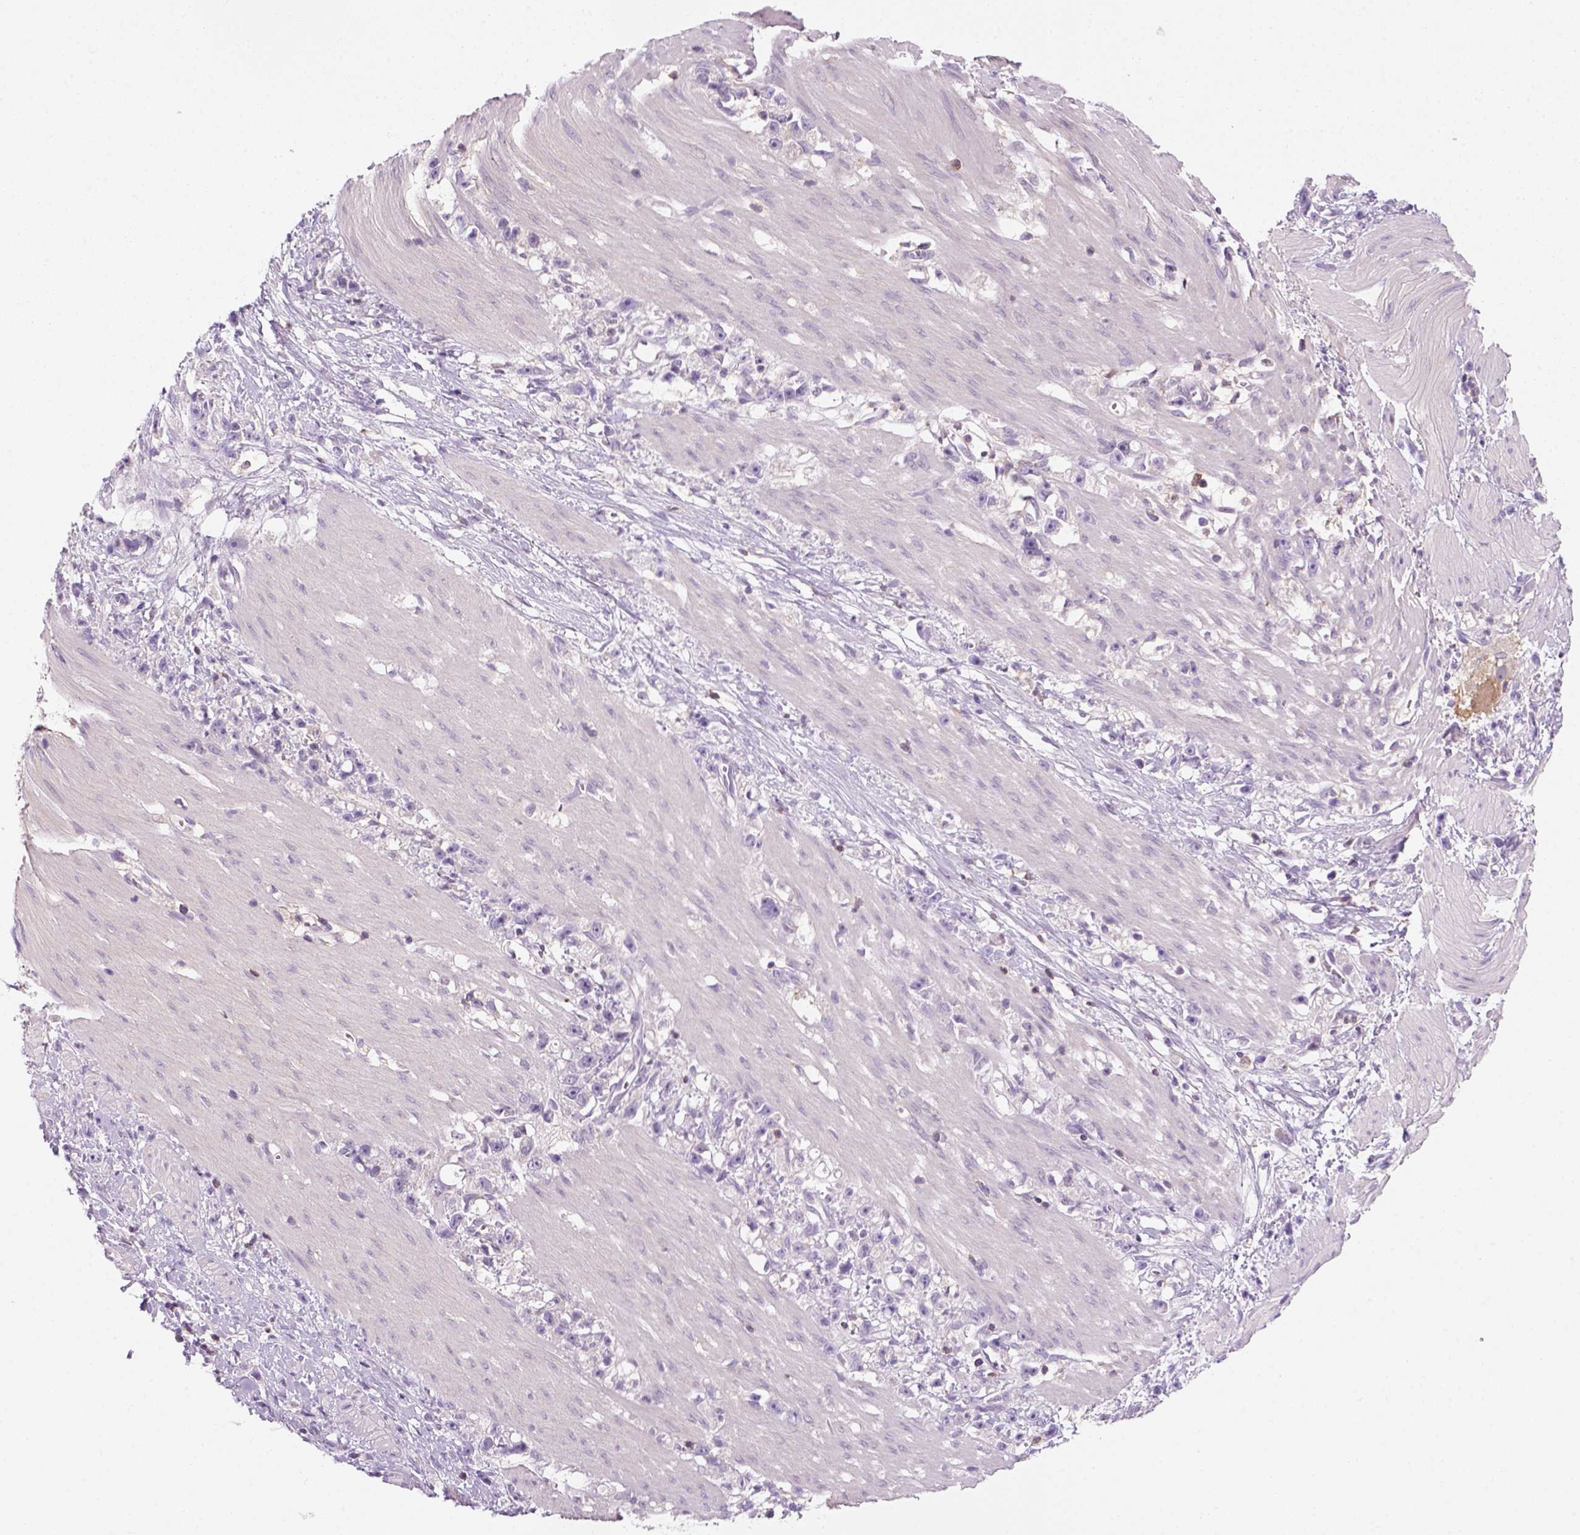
{"staining": {"intensity": "negative", "quantity": "none", "location": "none"}, "tissue": "stomach cancer", "cell_type": "Tumor cells", "image_type": "cancer", "snomed": [{"axis": "morphology", "description": "Adenocarcinoma, NOS"}, {"axis": "topography", "description": "Stomach"}], "caption": "Stomach cancer stained for a protein using immunohistochemistry demonstrates no staining tumor cells.", "gene": "GOT1", "patient": {"sex": "female", "age": 59}}